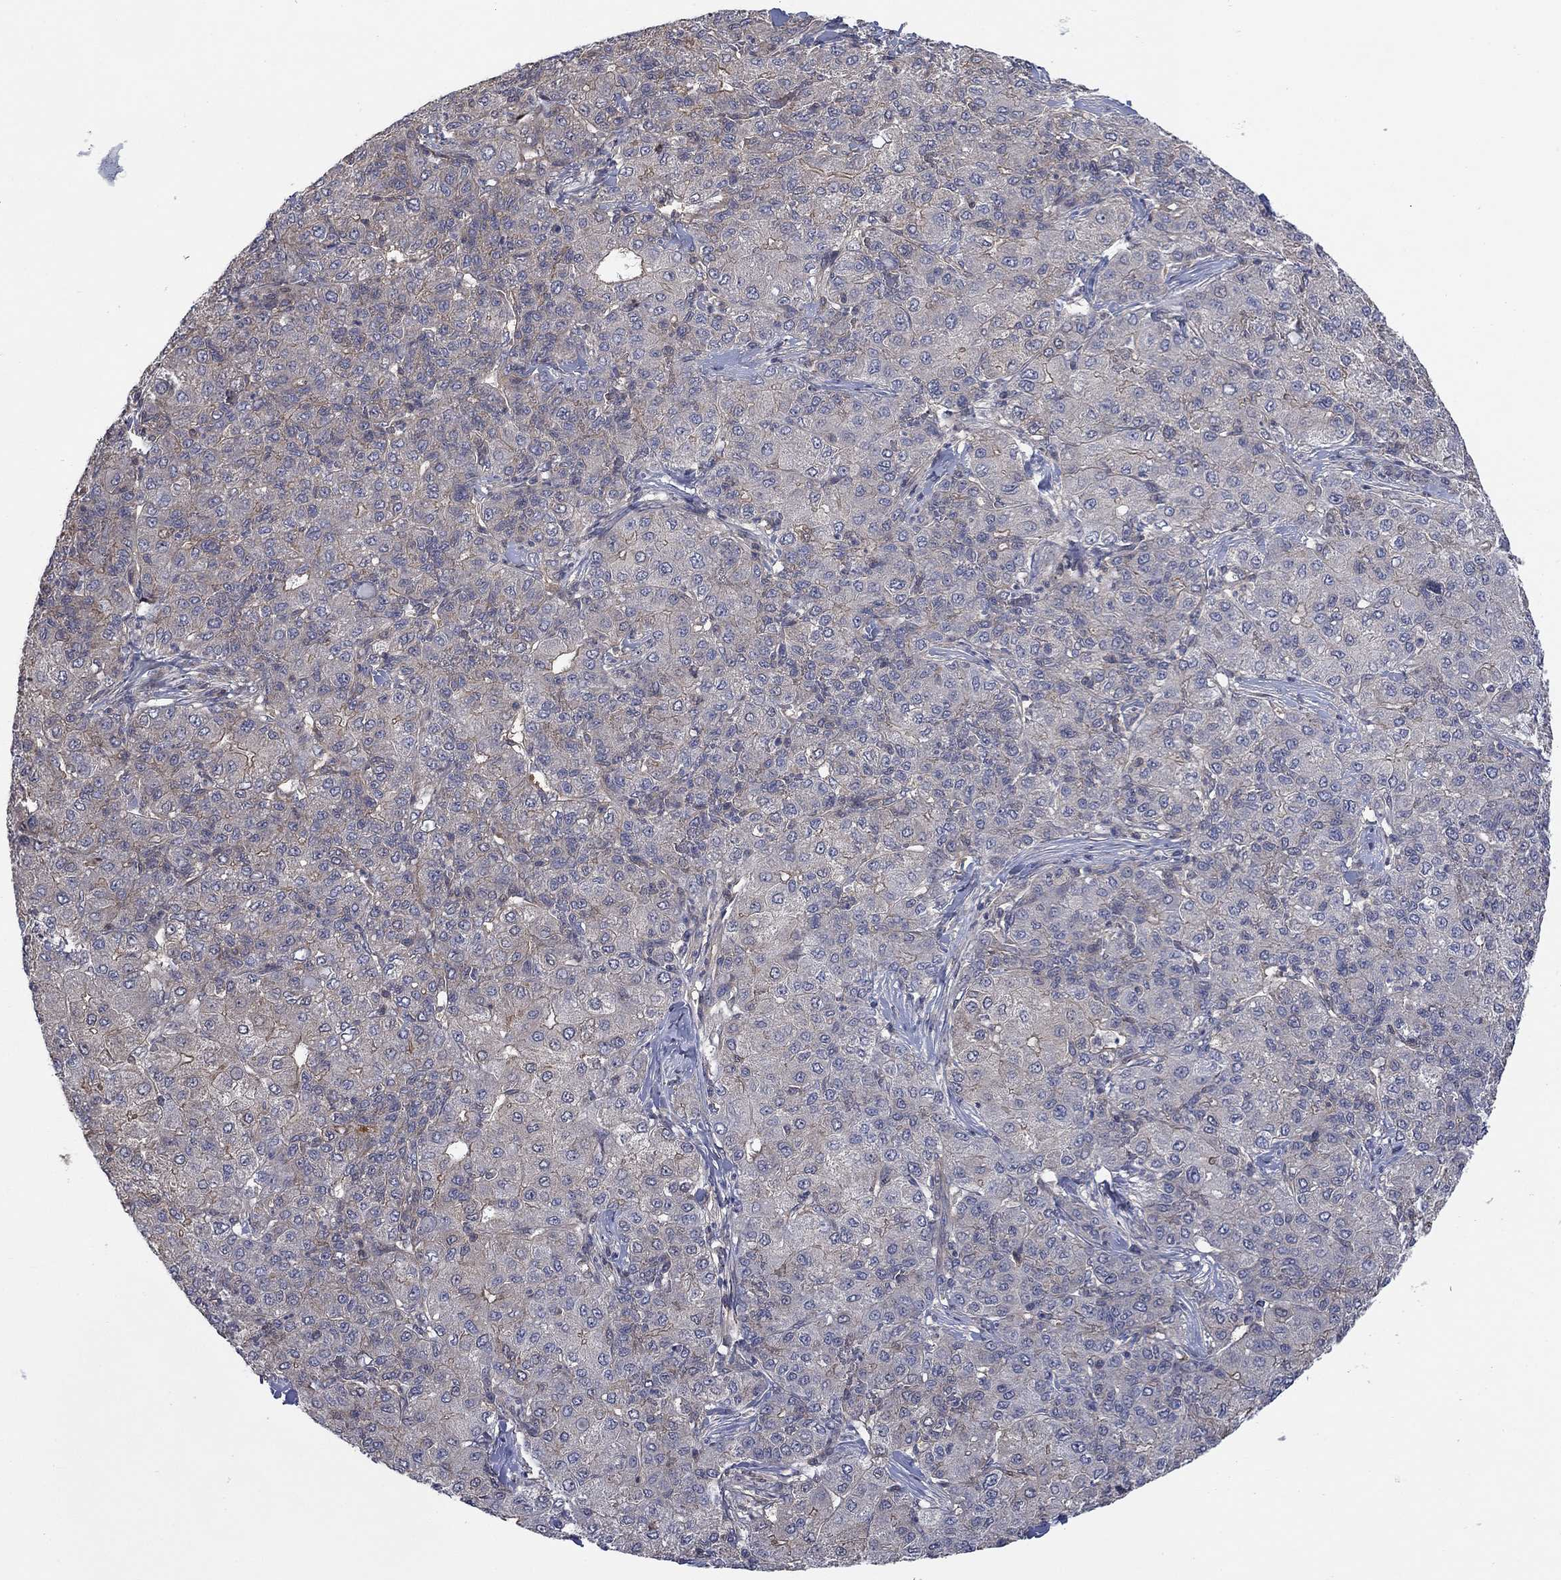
{"staining": {"intensity": "negative", "quantity": "none", "location": "none"}, "tissue": "liver cancer", "cell_type": "Tumor cells", "image_type": "cancer", "snomed": [{"axis": "morphology", "description": "Carcinoma, Hepatocellular, NOS"}, {"axis": "topography", "description": "Liver"}], "caption": "Immunohistochemistry micrograph of neoplastic tissue: human liver hepatocellular carcinoma stained with DAB (3,3'-diaminobenzidine) reveals no significant protein positivity in tumor cells. The staining was performed using DAB (3,3'-diaminobenzidine) to visualize the protein expression in brown, while the nuclei were stained in blue with hematoxylin (Magnification: 20x).", "gene": "PDZD2", "patient": {"sex": "male", "age": 65}}